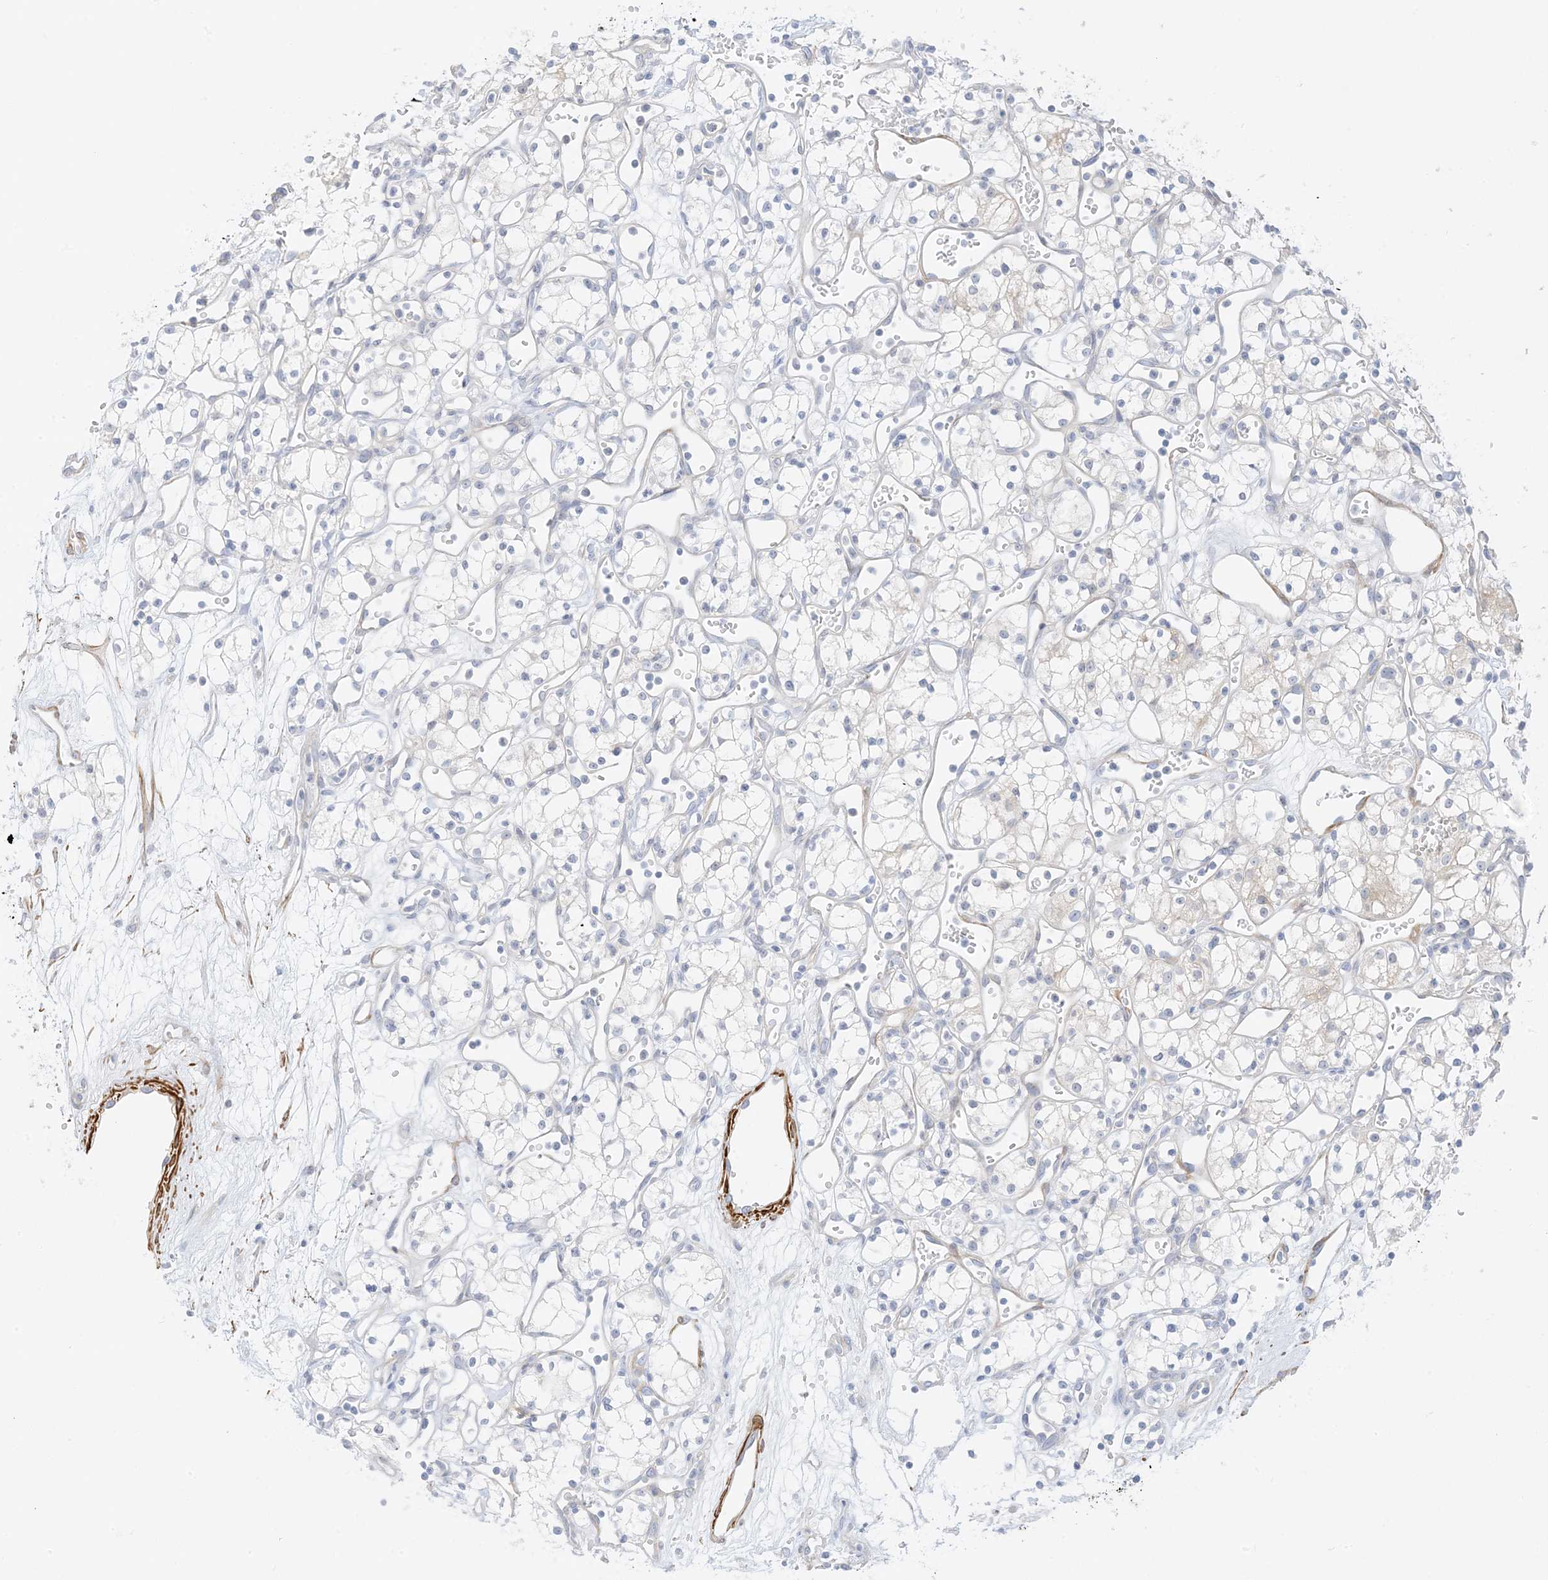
{"staining": {"intensity": "negative", "quantity": "none", "location": "none"}, "tissue": "renal cancer", "cell_type": "Tumor cells", "image_type": "cancer", "snomed": [{"axis": "morphology", "description": "Adenocarcinoma, NOS"}, {"axis": "topography", "description": "Kidney"}], "caption": "Immunohistochemical staining of renal cancer exhibits no significant positivity in tumor cells.", "gene": "SLC22A13", "patient": {"sex": "male", "age": 59}}